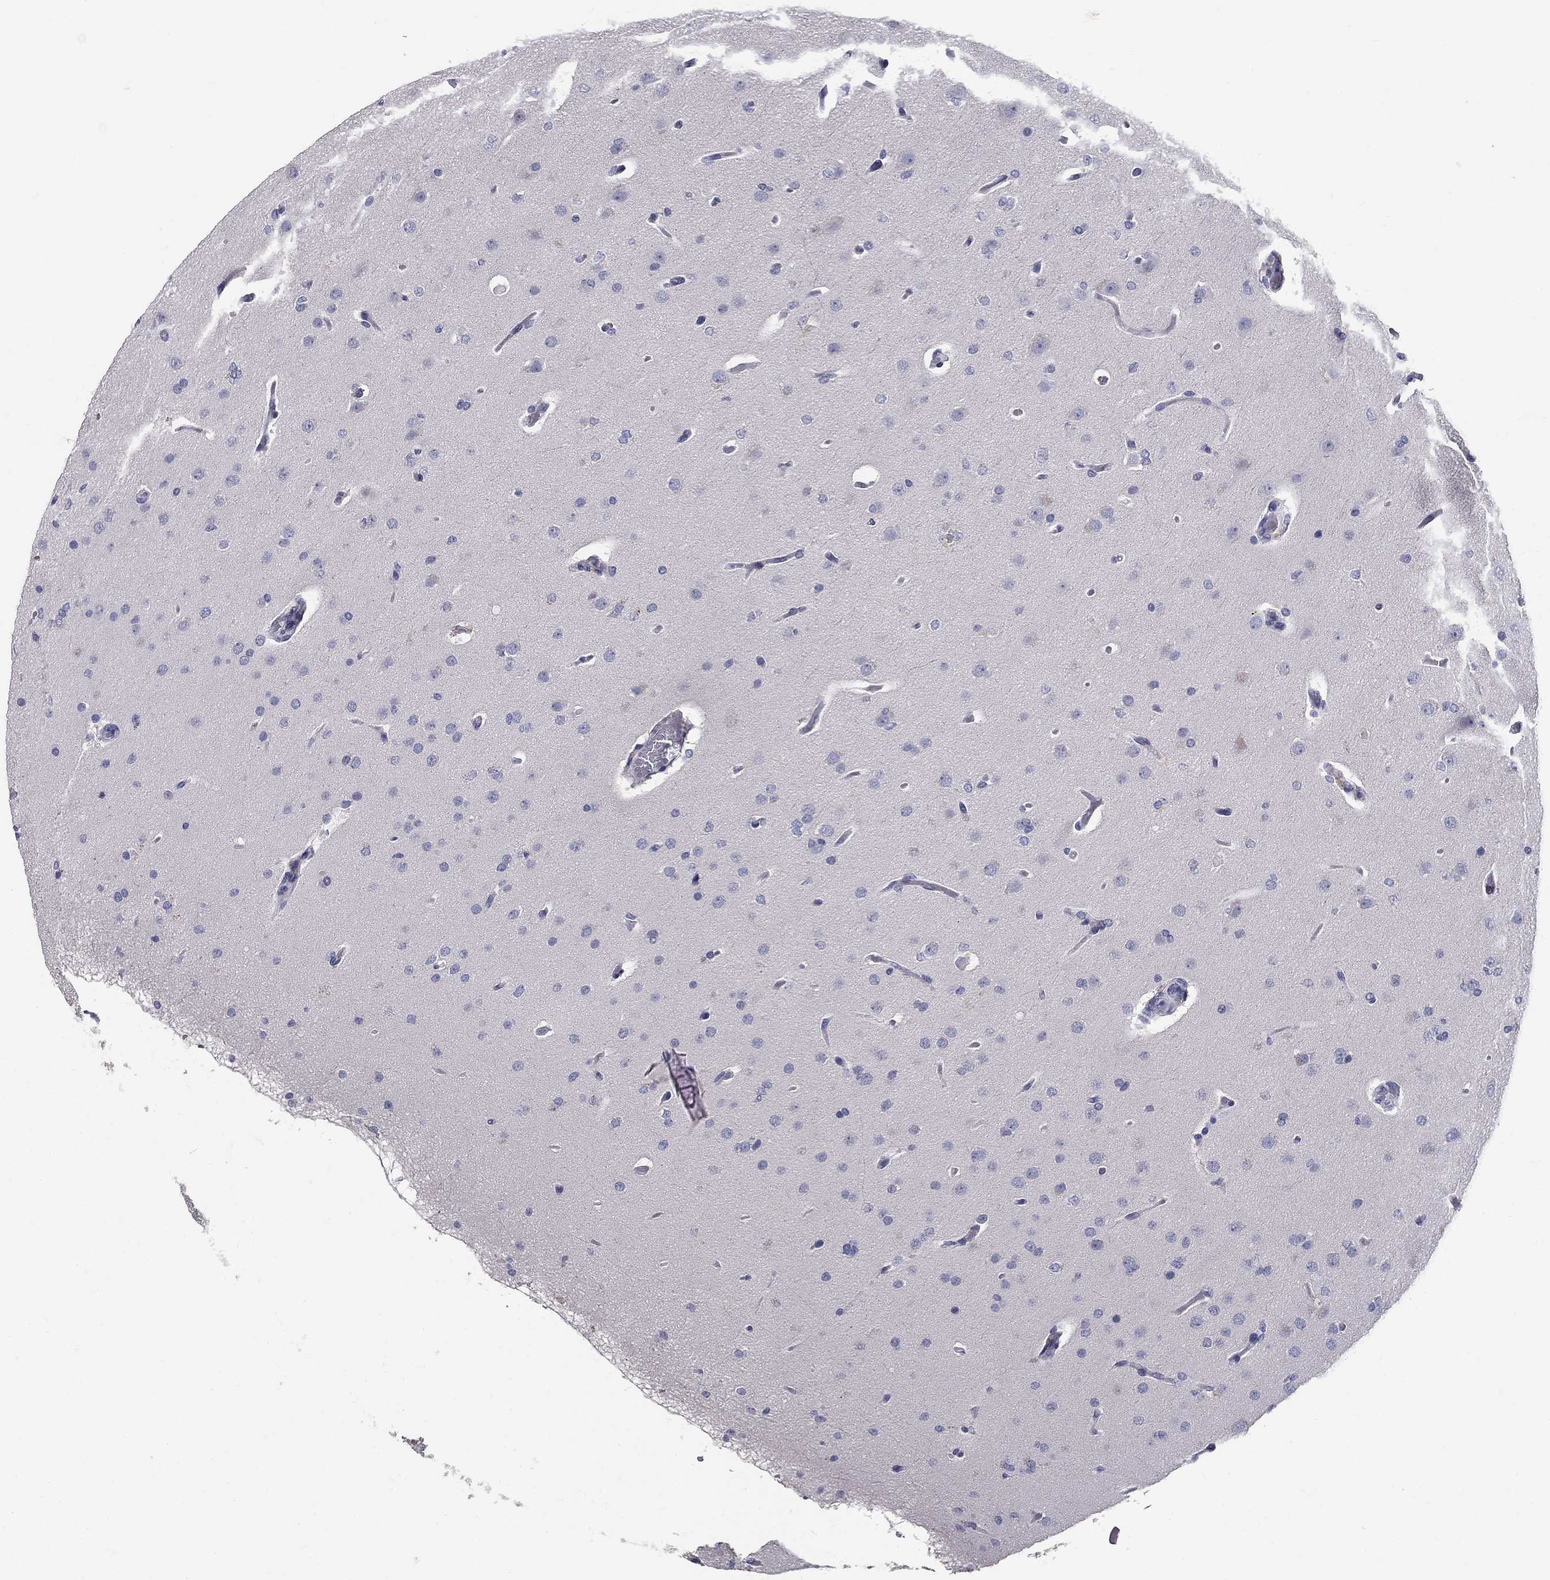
{"staining": {"intensity": "negative", "quantity": "none", "location": "none"}, "tissue": "glioma", "cell_type": "Tumor cells", "image_type": "cancer", "snomed": [{"axis": "morphology", "description": "Glioma, malignant, Low grade"}, {"axis": "topography", "description": "Brain"}], "caption": "Micrograph shows no protein staining in tumor cells of low-grade glioma (malignant) tissue.", "gene": "POMC", "patient": {"sex": "male", "age": 41}}